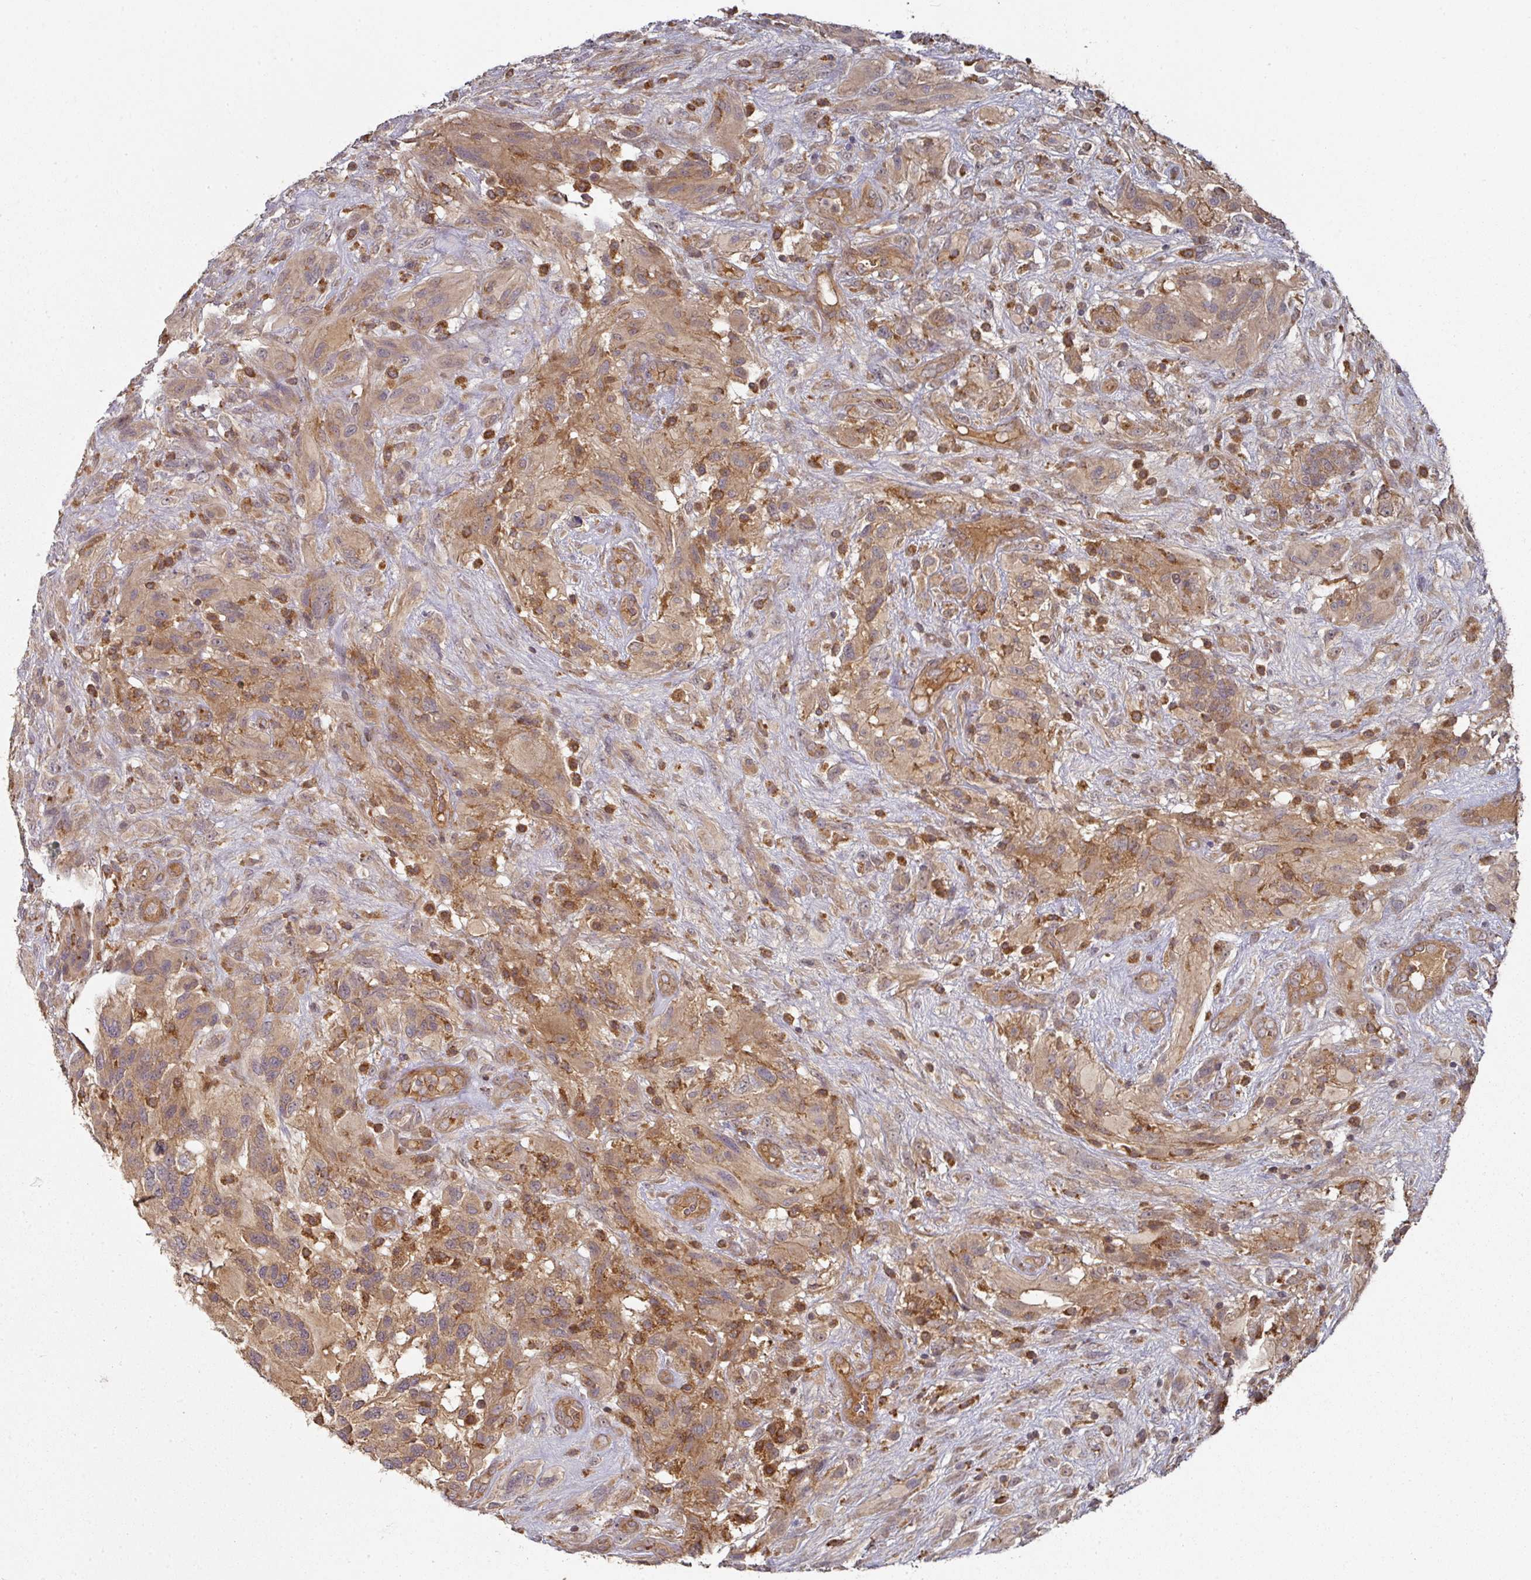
{"staining": {"intensity": "moderate", "quantity": ">75%", "location": "cytoplasmic/membranous"}, "tissue": "glioma", "cell_type": "Tumor cells", "image_type": "cancer", "snomed": [{"axis": "morphology", "description": "Glioma, malignant, High grade"}, {"axis": "topography", "description": "Brain"}], "caption": "Glioma stained with immunohistochemistry (IHC) displays moderate cytoplasmic/membranous expression in about >75% of tumor cells. The staining was performed using DAB (3,3'-diaminobenzidine), with brown indicating positive protein expression. Nuclei are stained blue with hematoxylin.", "gene": "CEP95", "patient": {"sex": "male", "age": 61}}